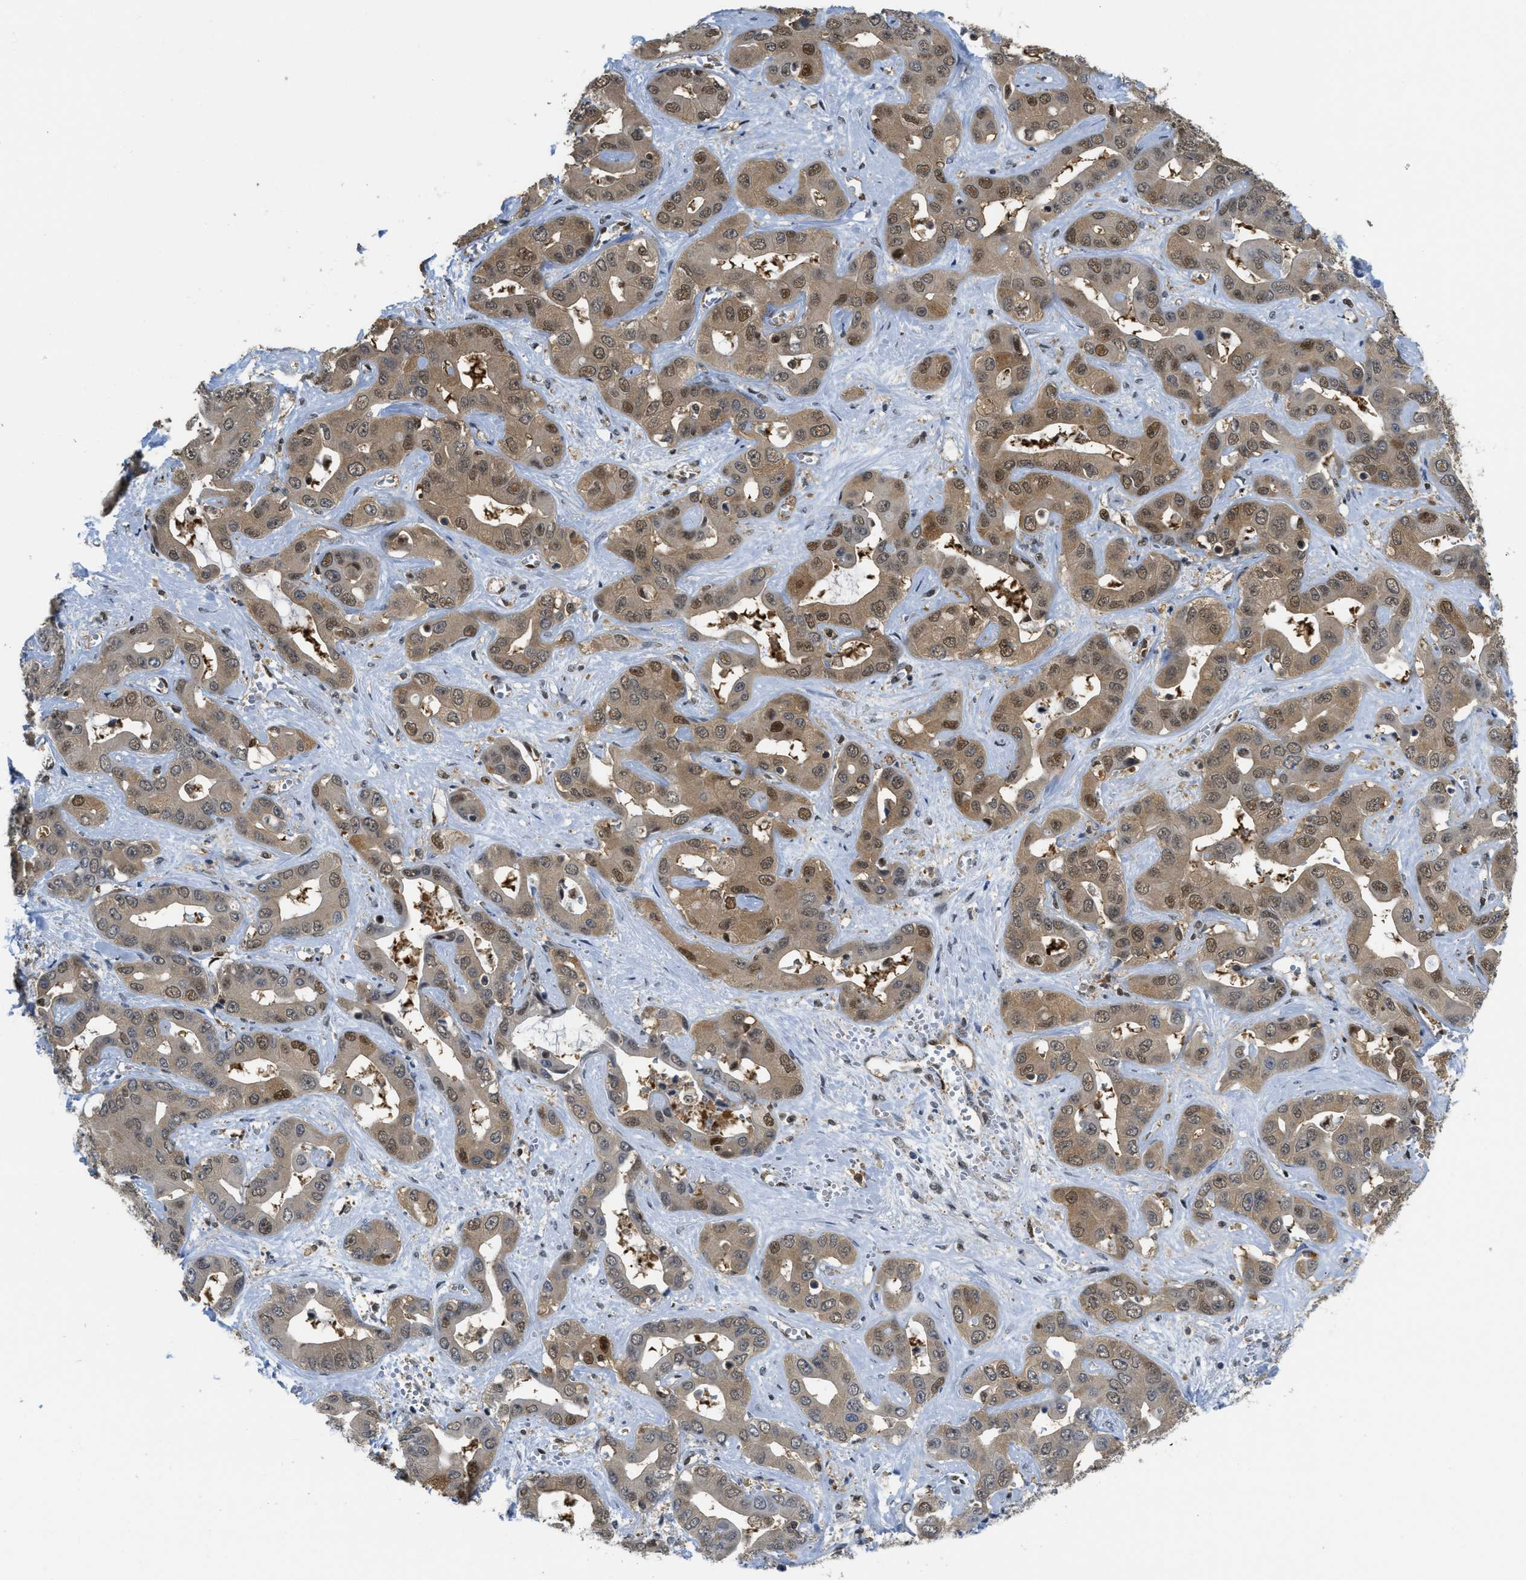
{"staining": {"intensity": "moderate", "quantity": ">75%", "location": "cytoplasmic/membranous,nuclear"}, "tissue": "liver cancer", "cell_type": "Tumor cells", "image_type": "cancer", "snomed": [{"axis": "morphology", "description": "Cholangiocarcinoma"}, {"axis": "topography", "description": "Liver"}], "caption": "The histopathology image displays immunohistochemical staining of liver cancer. There is moderate cytoplasmic/membranous and nuclear positivity is present in approximately >75% of tumor cells. (IHC, brightfield microscopy, high magnification).", "gene": "PSMC5", "patient": {"sex": "female", "age": 52}}